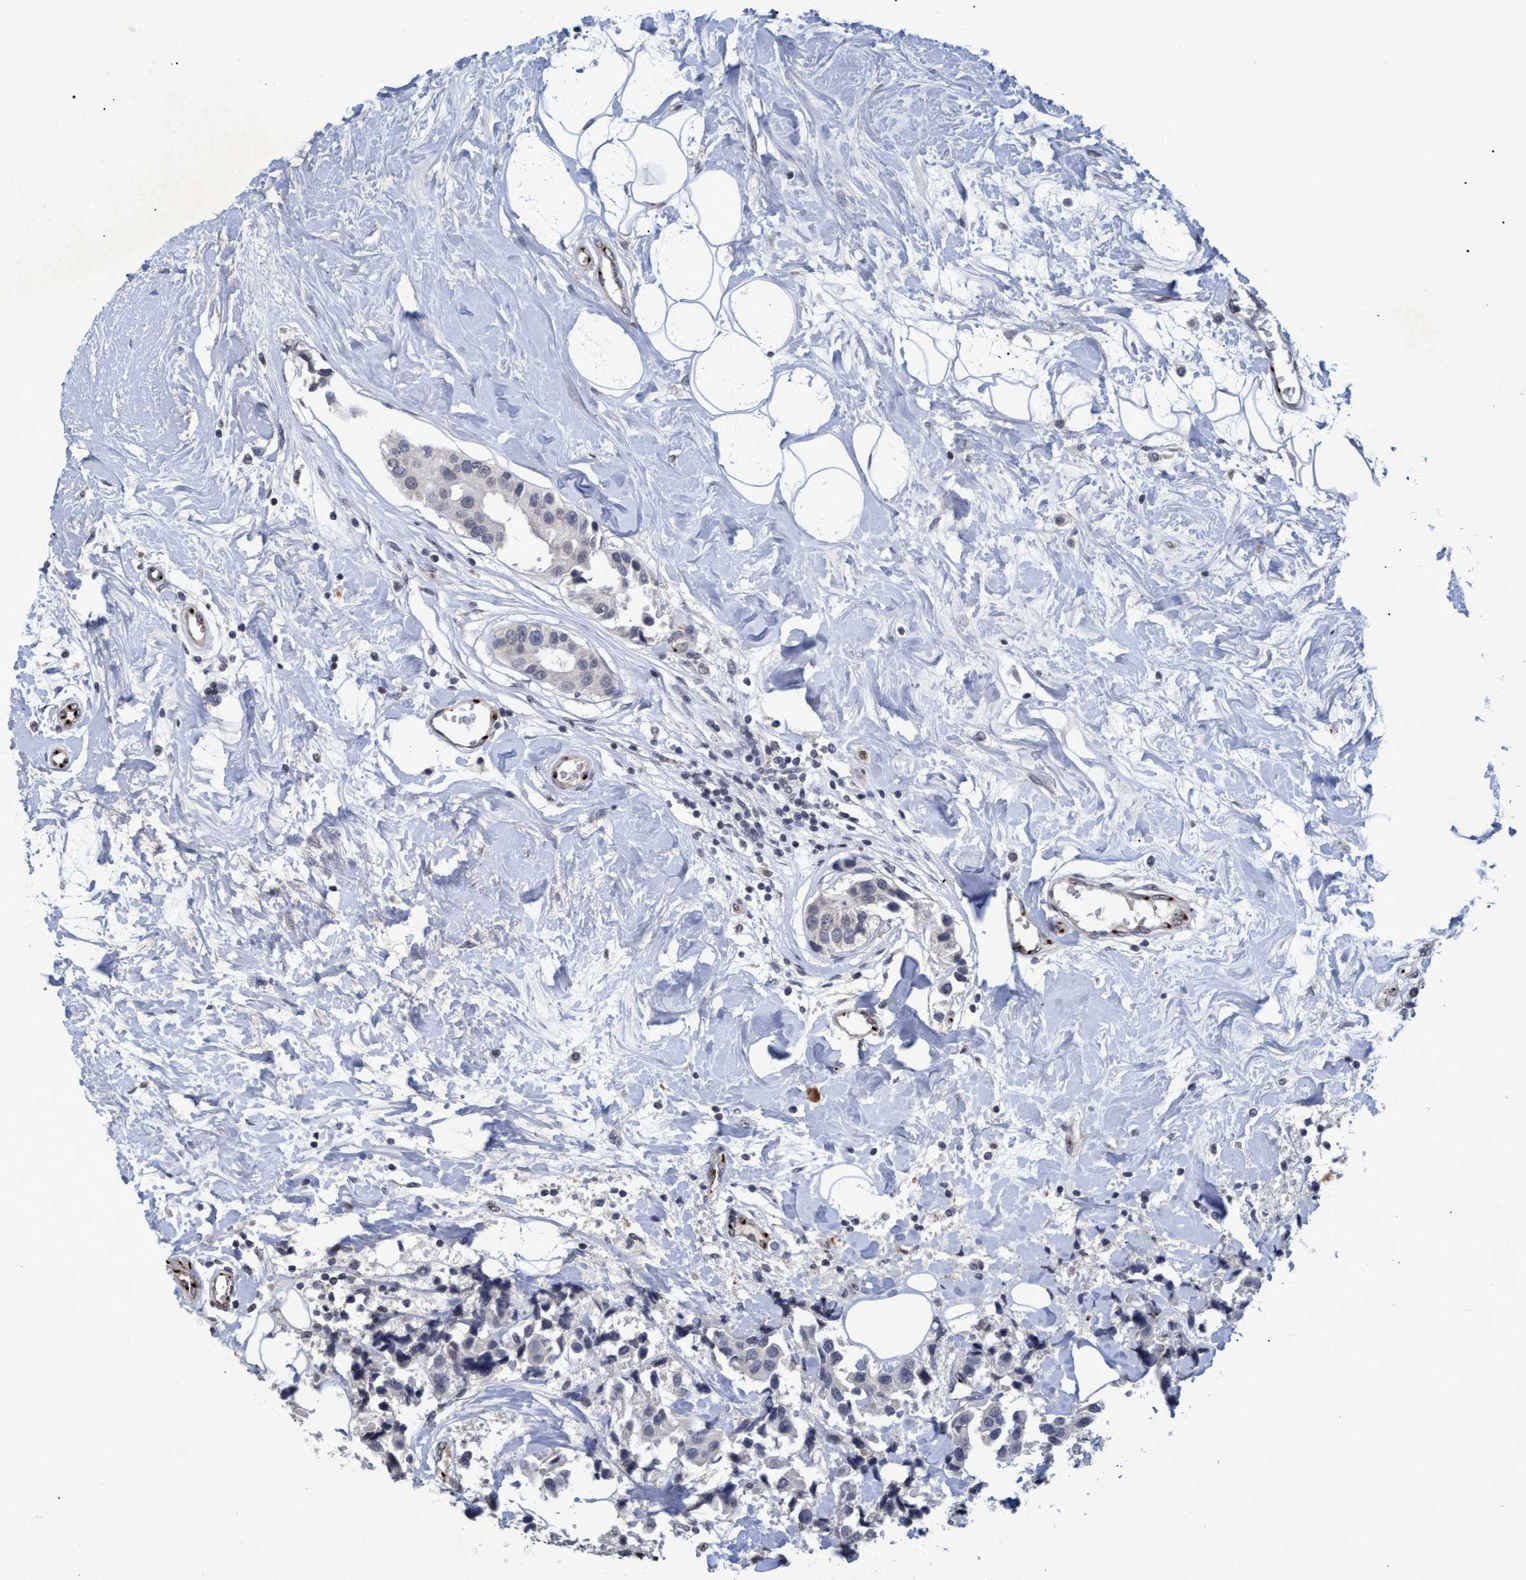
{"staining": {"intensity": "negative", "quantity": "none", "location": "none"}, "tissue": "breast cancer", "cell_type": "Tumor cells", "image_type": "cancer", "snomed": [{"axis": "morphology", "description": "Normal tissue, NOS"}, {"axis": "morphology", "description": "Duct carcinoma"}, {"axis": "topography", "description": "Breast"}], "caption": "Human breast intraductal carcinoma stained for a protein using immunohistochemistry (IHC) reveals no expression in tumor cells.", "gene": "GALC", "patient": {"sex": "female", "age": 39}}